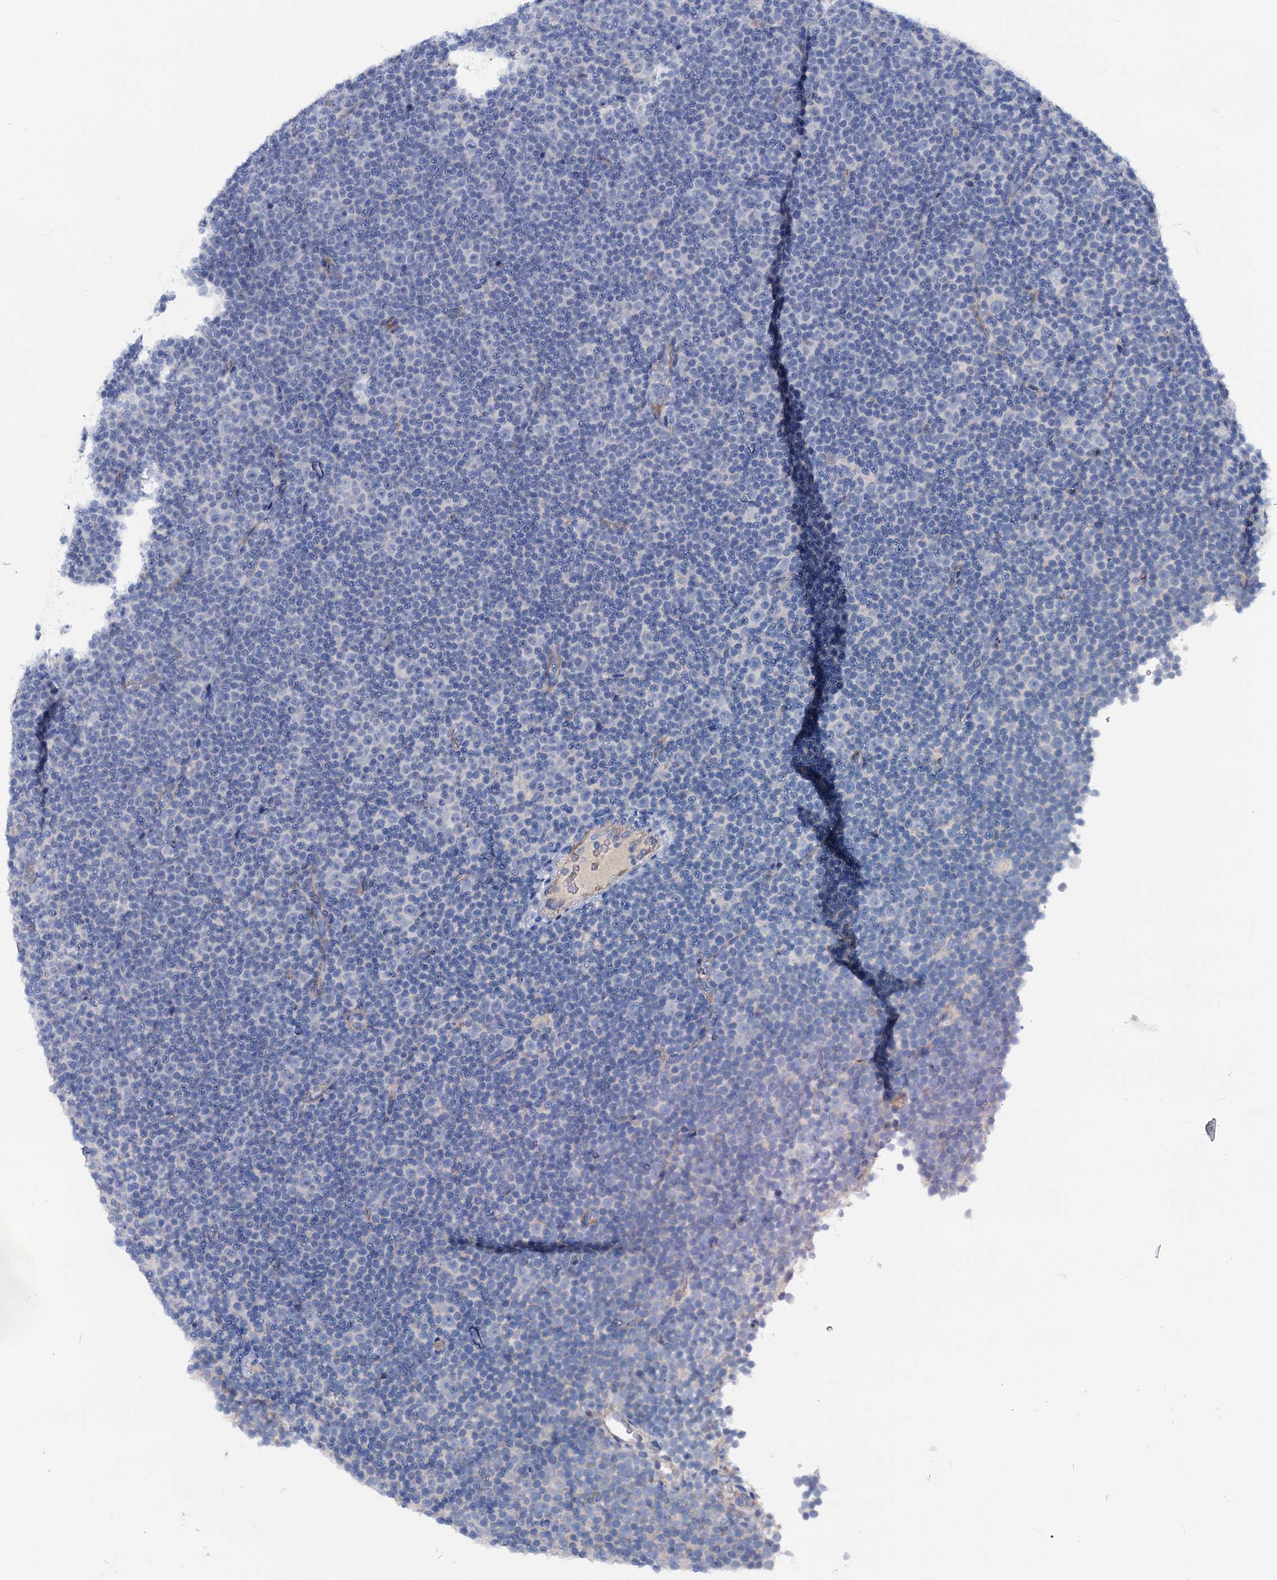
{"staining": {"intensity": "negative", "quantity": "none", "location": "none"}, "tissue": "lymphoma", "cell_type": "Tumor cells", "image_type": "cancer", "snomed": [{"axis": "morphology", "description": "Malignant lymphoma, non-Hodgkin's type, Low grade"}, {"axis": "topography", "description": "Lymph node"}], "caption": "Immunohistochemistry image of neoplastic tissue: low-grade malignant lymphoma, non-Hodgkin's type stained with DAB (3,3'-diaminobenzidine) displays no significant protein positivity in tumor cells.", "gene": "DYDC2", "patient": {"sex": "female", "age": 67}}